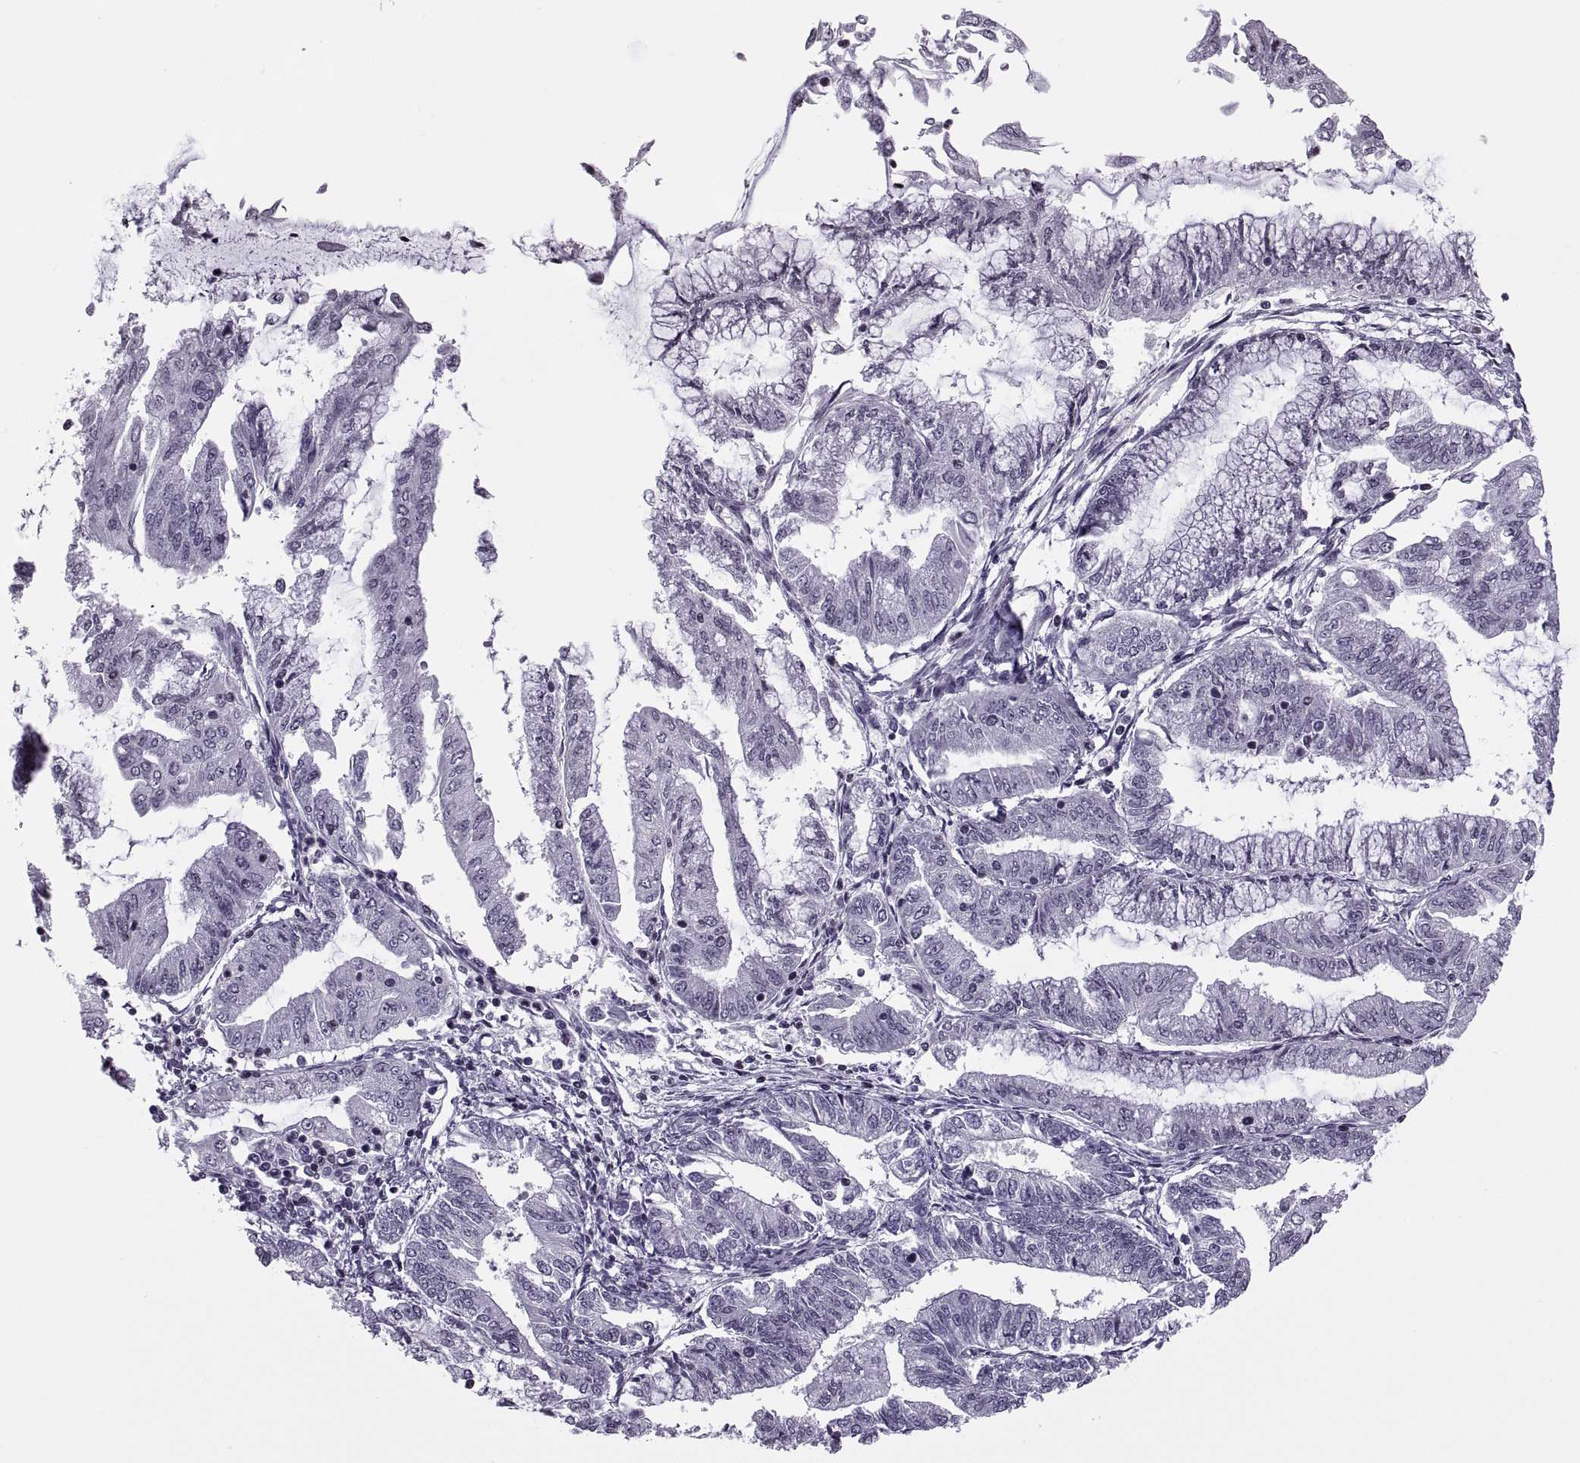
{"staining": {"intensity": "negative", "quantity": "none", "location": "none"}, "tissue": "endometrial cancer", "cell_type": "Tumor cells", "image_type": "cancer", "snomed": [{"axis": "morphology", "description": "Adenocarcinoma, NOS"}, {"axis": "topography", "description": "Endometrium"}], "caption": "Immunohistochemistry image of neoplastic tissue: human endometrial cancer stained with DAB (3,3'-diaminobenzidine) shows no significant protein staining in tumor cells.", "gene": "H1-8", "patient": {"sex": "female", "age": 55}}